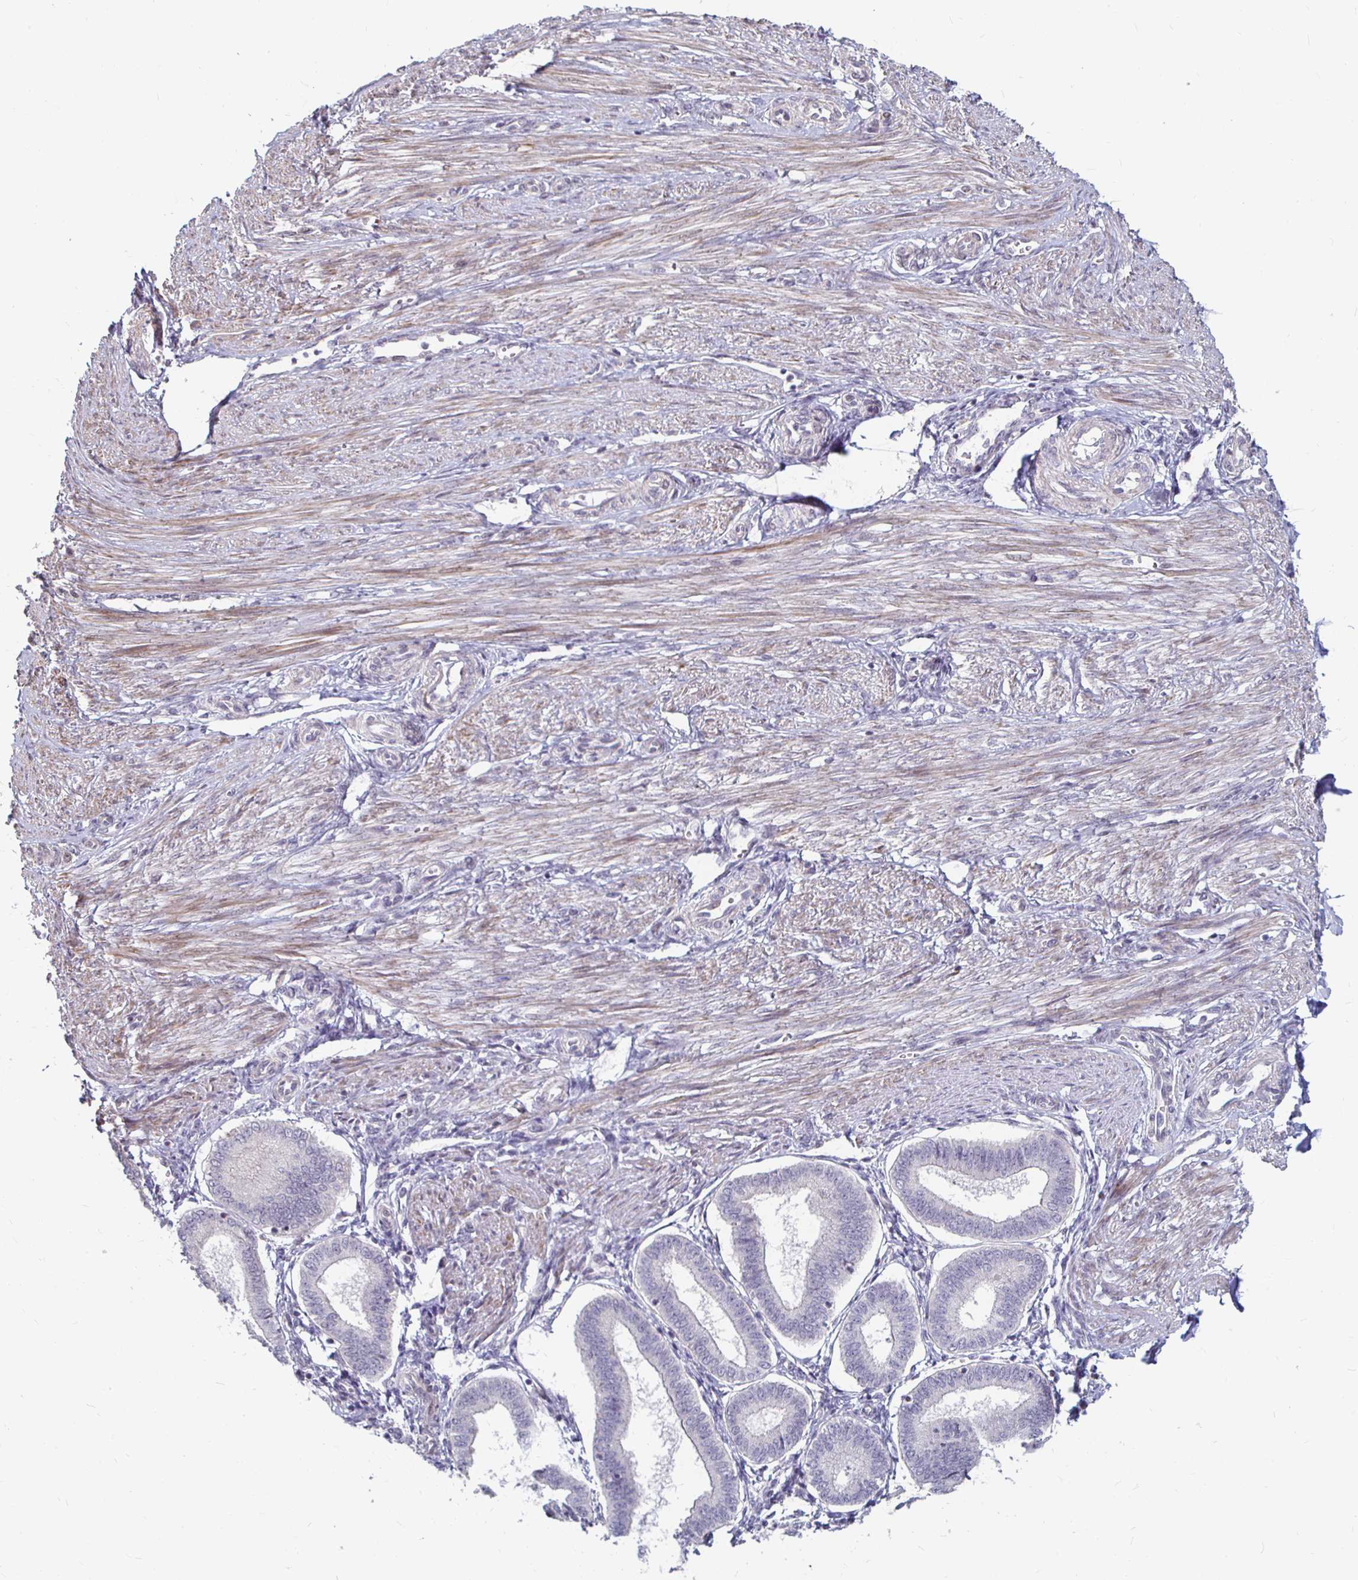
{"staining": {"intensity": "negative", "quantity": "none", "location": "none"}, "tissue": "endometrium", "cell_type": "Cells in endometrial stroma", "image_type": "normal", "snomed": [{"axis": "morphology", "description": "Normal tissue, NOS"}, {"axis": "topography", "description": "Endometrium"}], "caption": "Immunohistochemistry (IHC) histopathology image of unremarkable endometrium: human endometrium stained with DAB (3,3'-diaminobenzidine) exhibits no significant protein positivity in cells in endometrial stroma.", "gene": "CAPN11", "patient": {"sex": "female", "age": 24}}